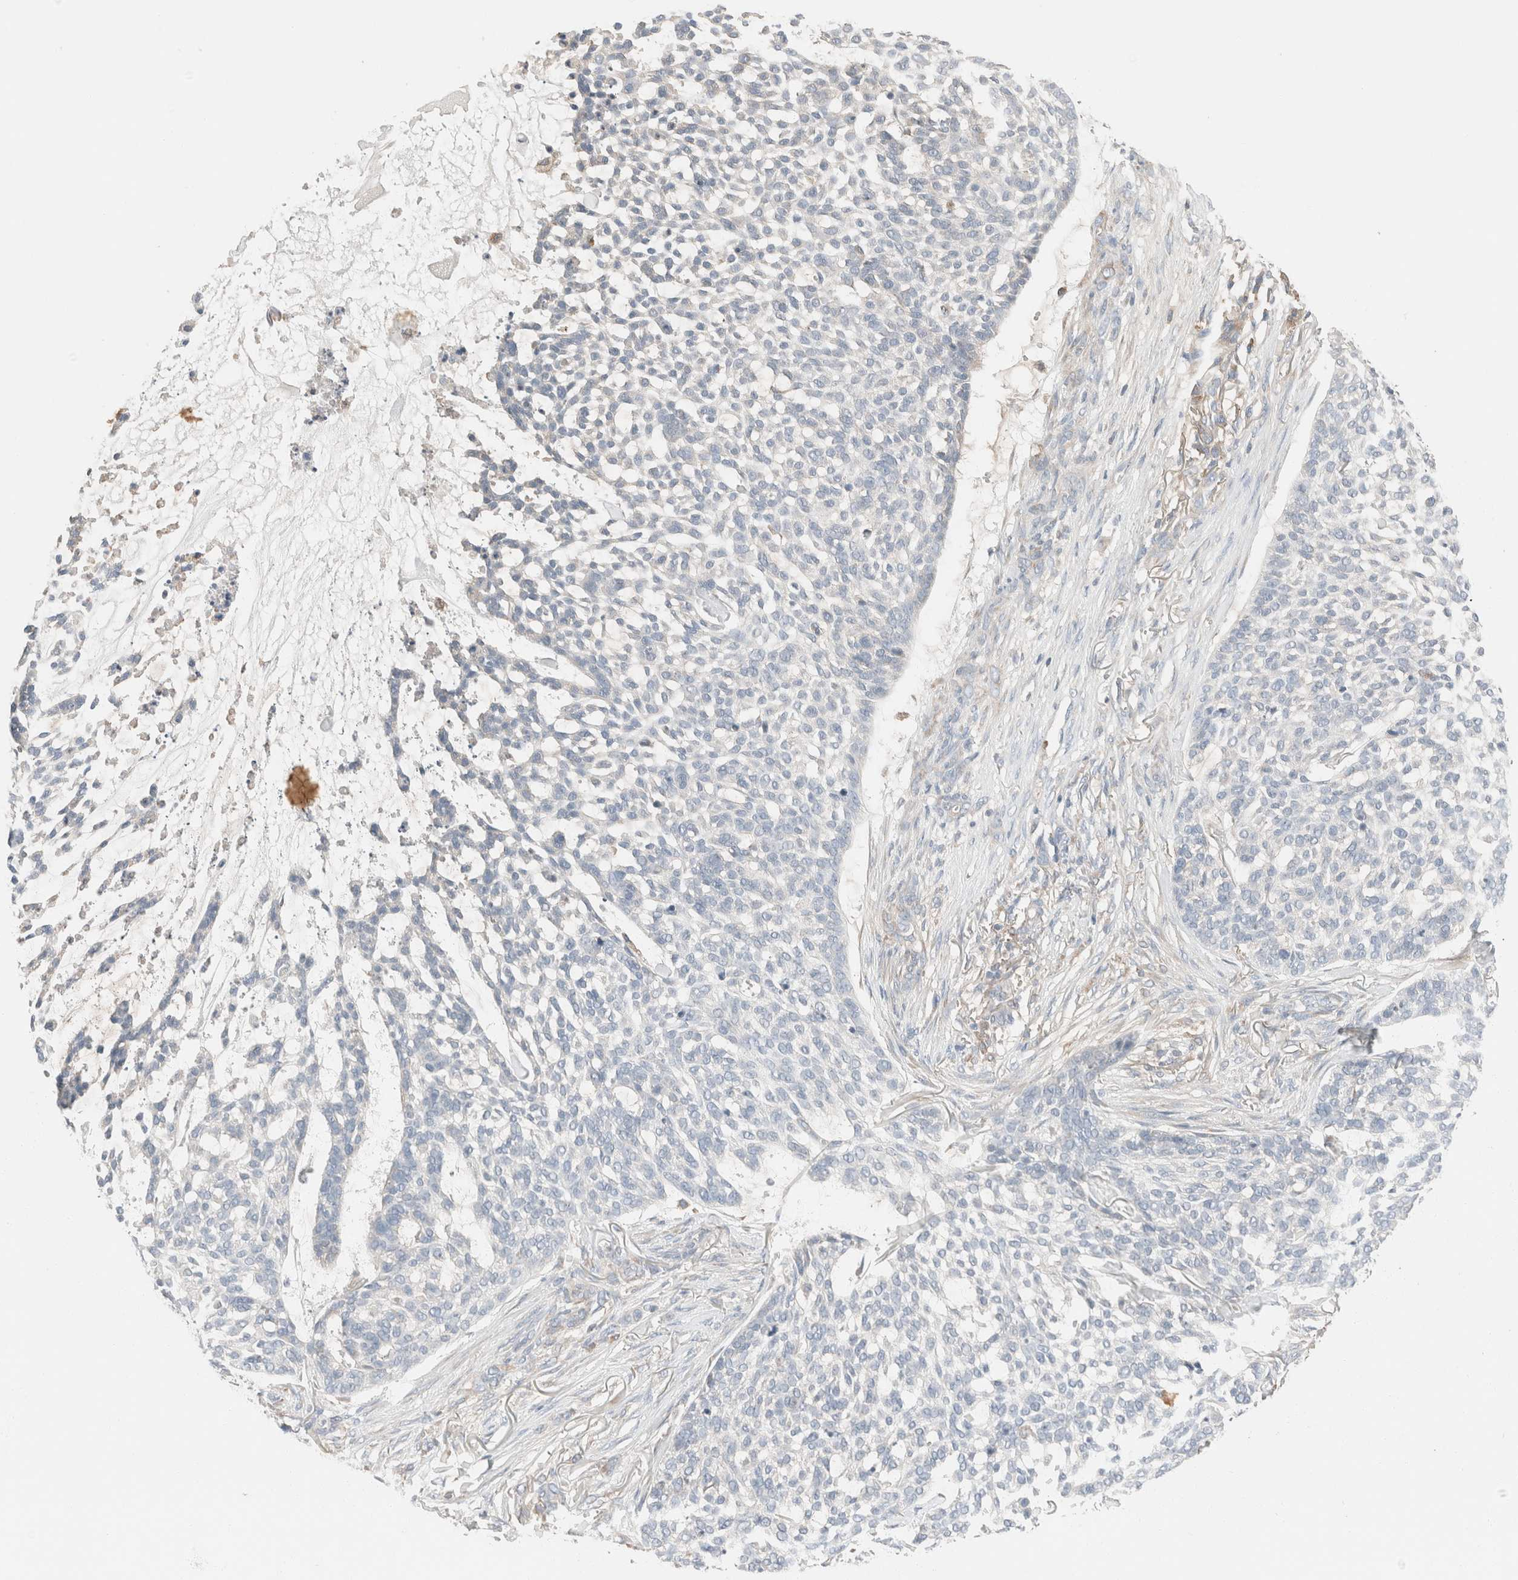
{"staining": {"intensity": "negative", "quantity": "none", "location": "none"}, "tissue": "skin cancer", "cell_type": "Tumor cells", "image_type": "cancer", "snomed": [{"axis": "morphology", "description": "Basal cell carcinoma"}, {"axis": "topography", "description": "Skin"}], "caption": "The IHC image has no significant positivity in tumor cells of basal cell carcinoma (skin) tissue.", "gene": "PCM1", "patient": {"sex": "female", "age": 64}}